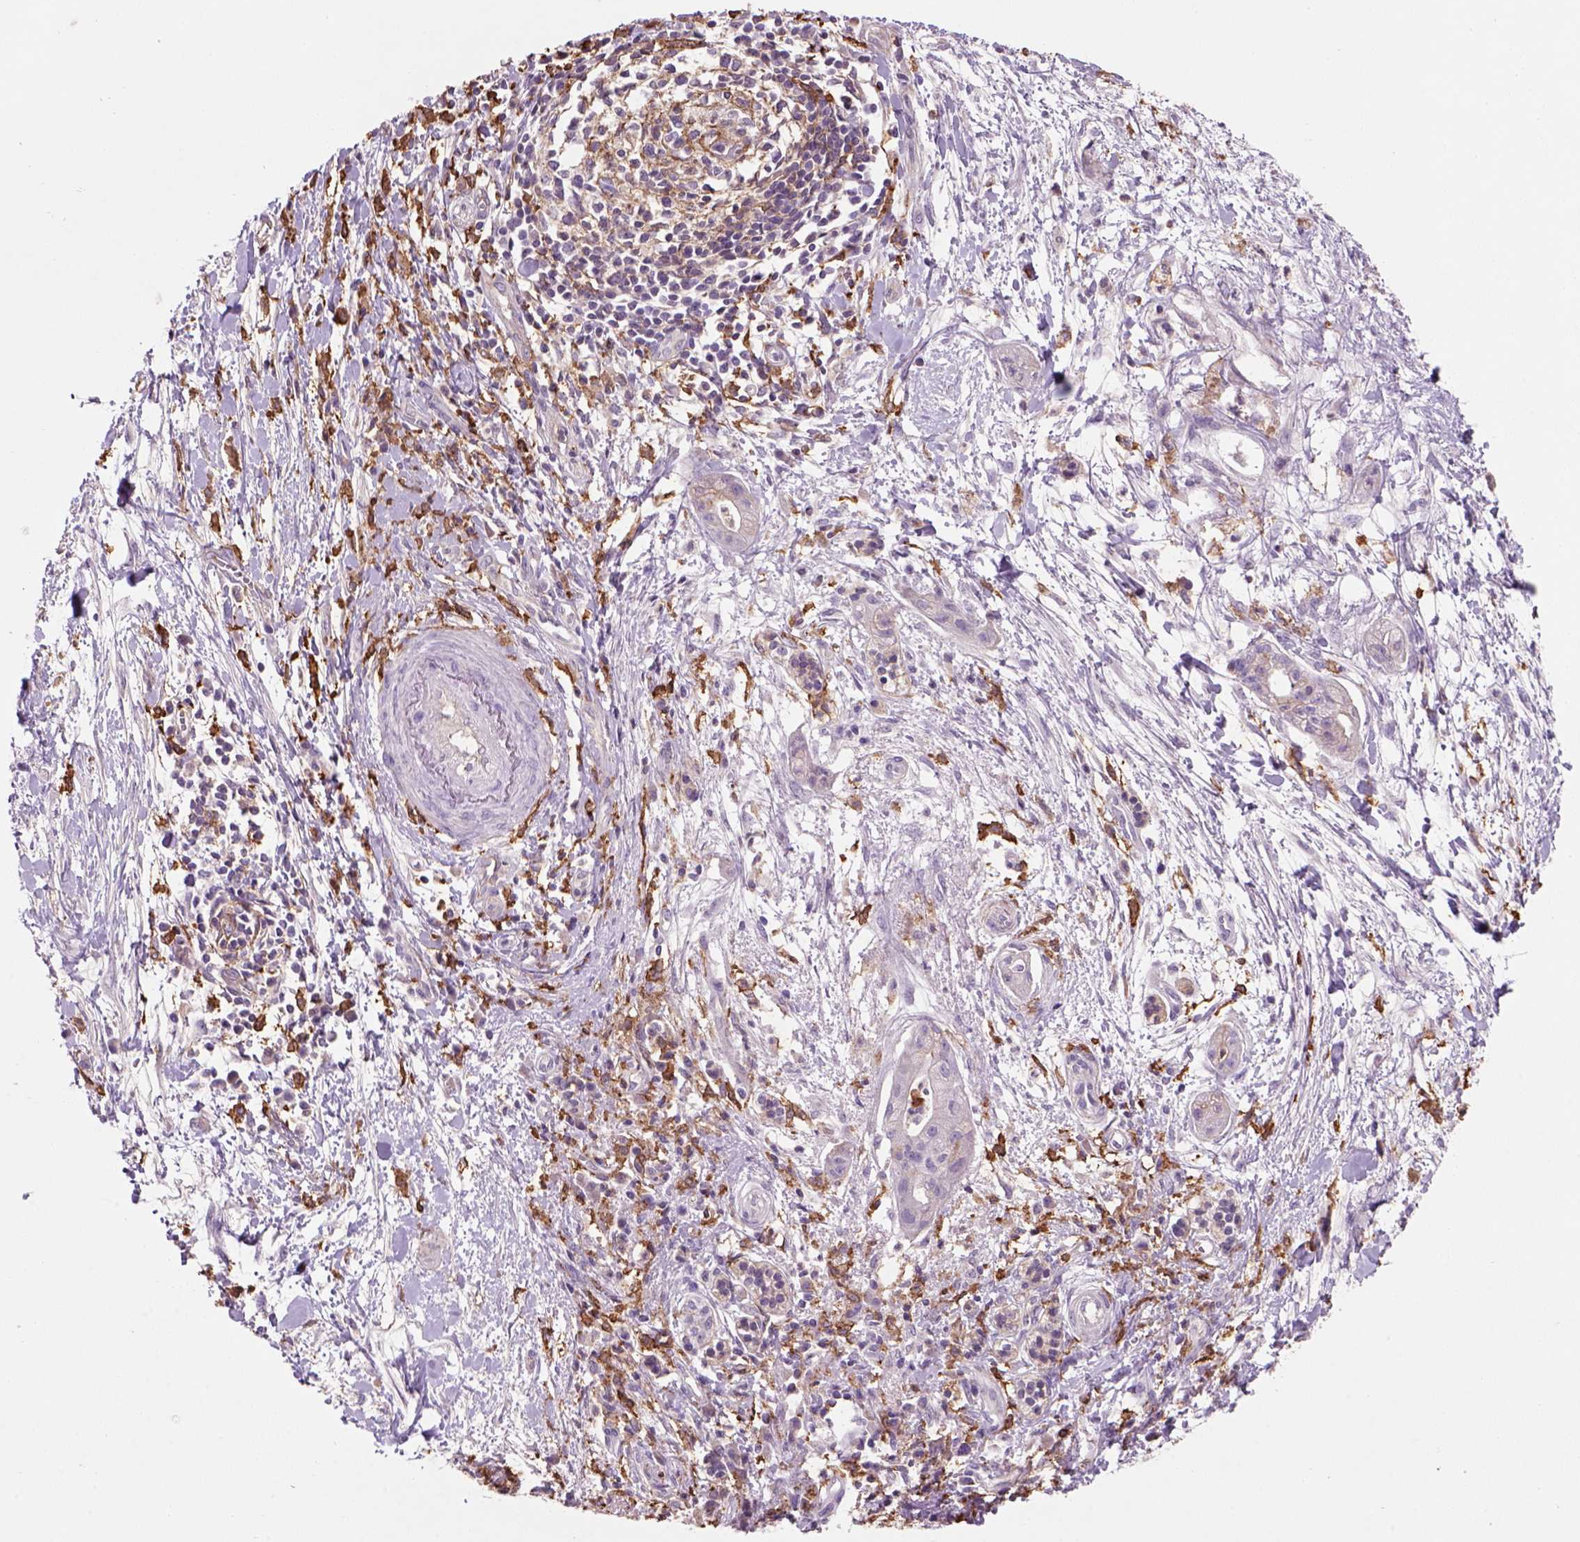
{"staining": {"intensity": "negative", "quantity": "none", "location": "none"}, "tissue": "pancreatic cancer", "cell_type": "Tumor cells", "image_type": "cancer", "snomed": [{"axis": "morphology", "description": "Normal tissue, NOS"}, {"axis": "morphology", "description": "Adenocarcinoma, NOS"}, {"axis": "topography", "description": "Lymph node"}, {"axis": "topography", "description": "Pancreas"}], "caption": "Immunohistochemistry micrograph of neoplastic tissue: human pancreatic adenocarcinoma stained with DAB exhibits no significant protein positivity in tumor cells.", "gene": "CD14", "patient": {"sex": "female", "age": 58}}